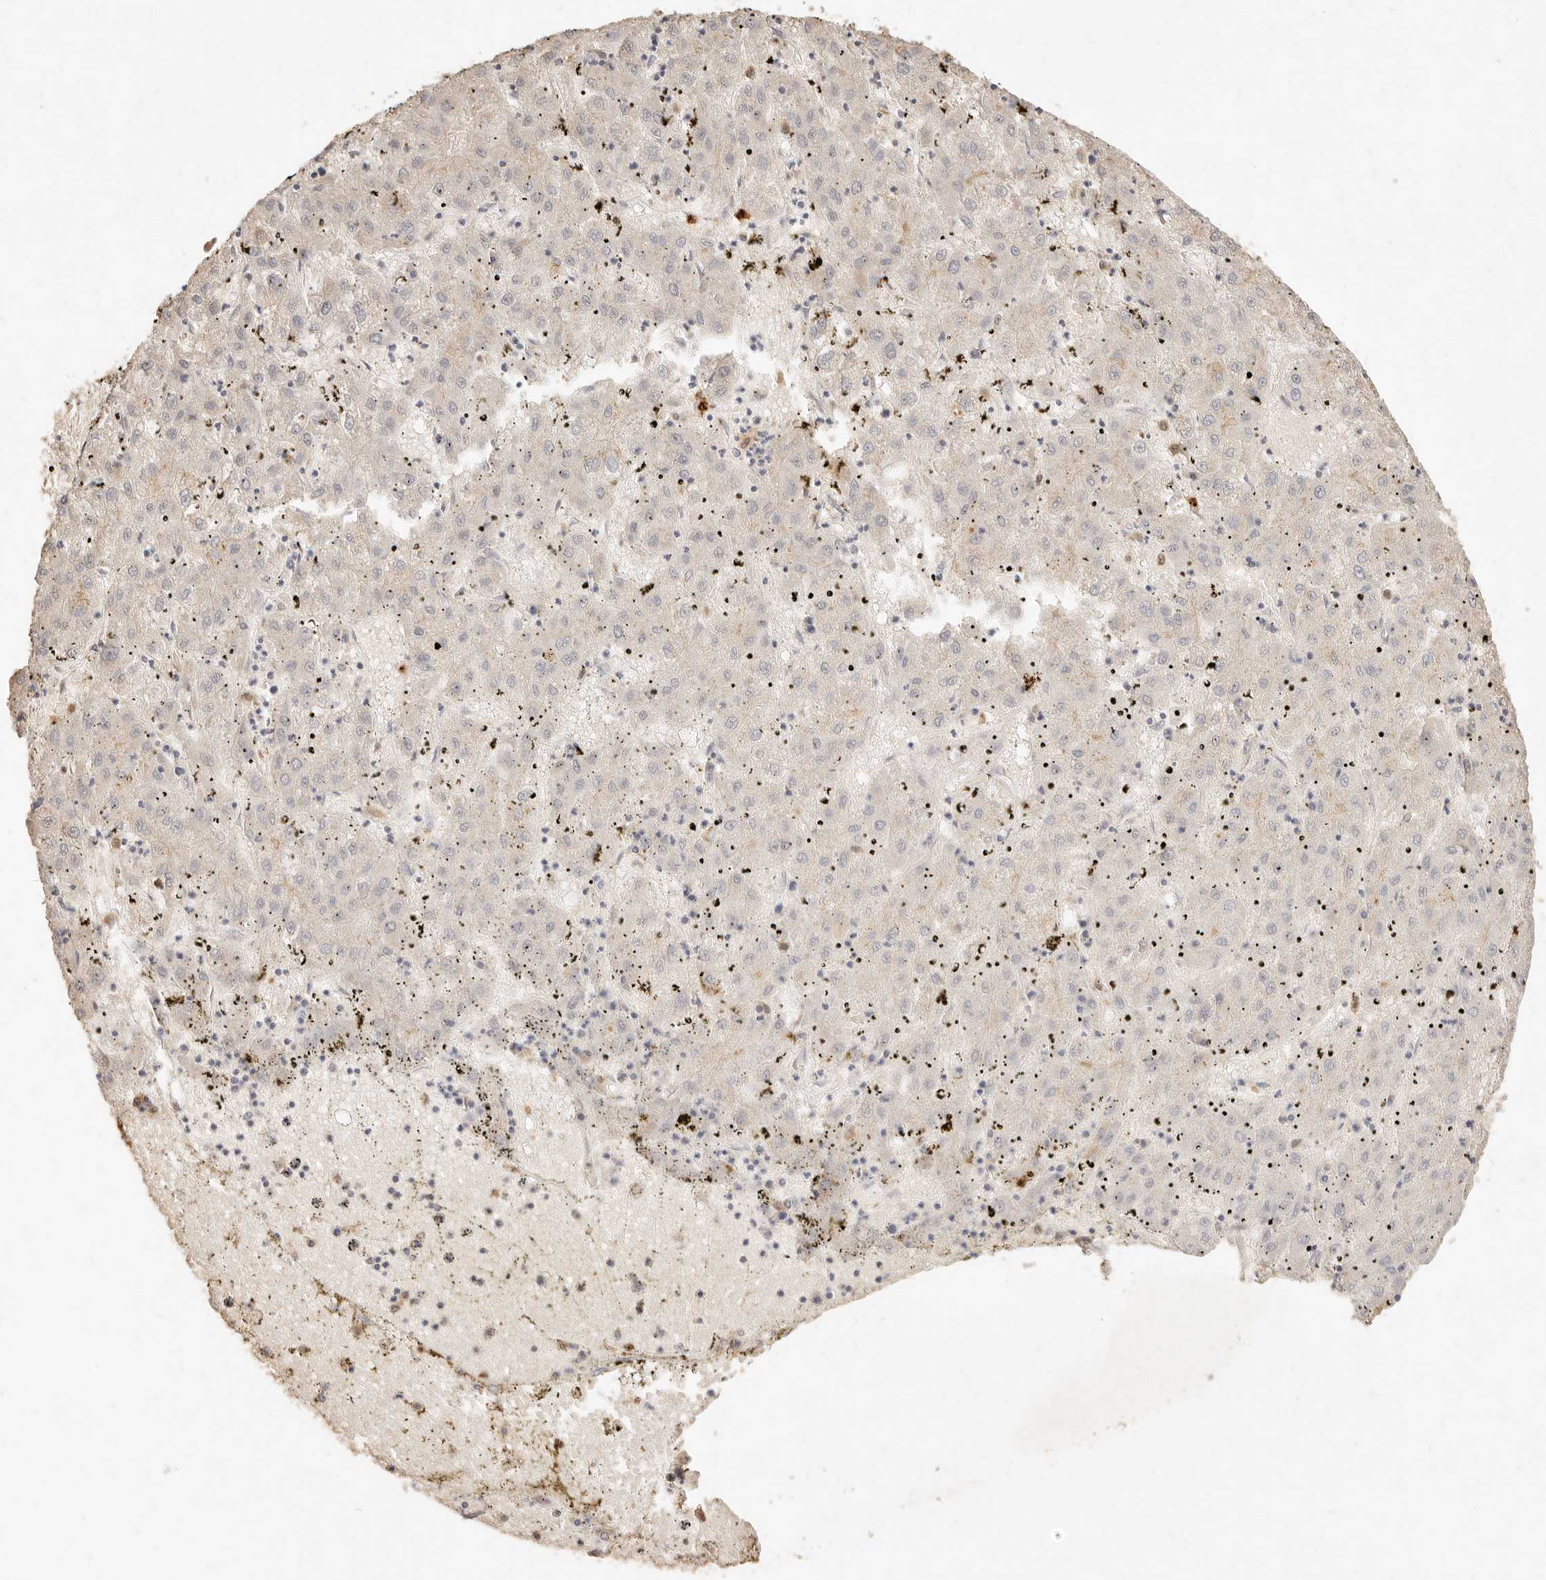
{"staining": {"intensity": "negative", "quantity": "none", "location": "none"}, "tissue": "liver cancer", "cell_type": "Tumor cells", "image_type": "cancer", "snomed": [{"axis": "morphology", "description": "Carcinoma, Hepatocellular, NOS"}, {"axis": "topography", "description": "Liver"}], "caption": "Tumor cells are negative for protein expression in human liver cancer (hepatocellular carcinoma).", "gene": "TMTC2", "patient": {"sex": "male", "age": 72}}